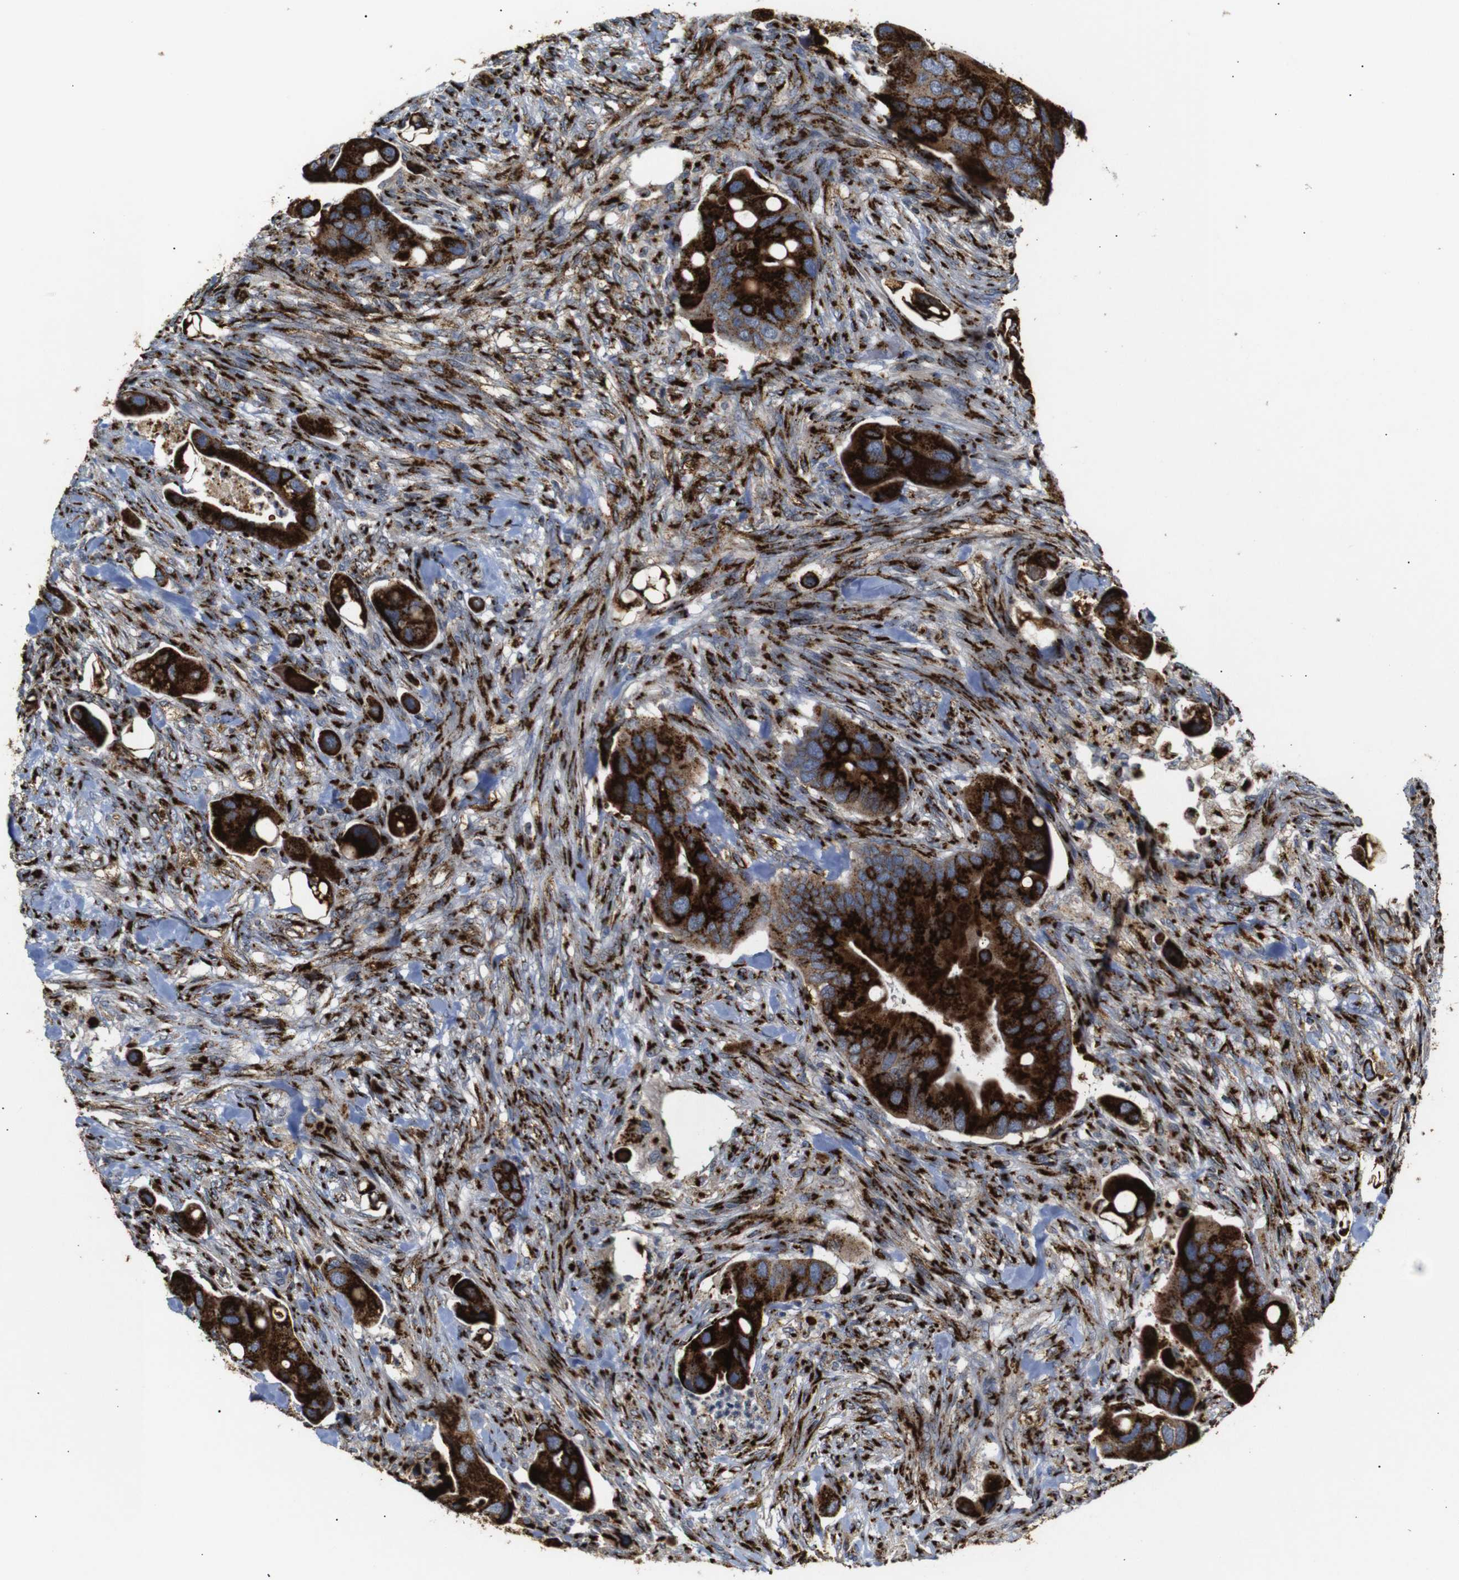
{"staining": {"intensity": "strong", "quantity": ">75%", "location": "cytoplasmic/membranous"}, "tissue": "colorectal cancer", "cell_type": "Tumor cells", "image_type": "cancer", "snomed": [{"axis": "morphology", "description": "Adenocarcinoma, NOS"}, {"axis": "topography", "description": "Rectum"}], "caption": "Protein expression analysis of human colorectal cancer (adenocarcinoma) reveals strong cytoplasmic/membranous positivity in approximately >75% of tumor cells.", "gene": "TGOLN2", "patient": {"sex": "female", "age": 57}}